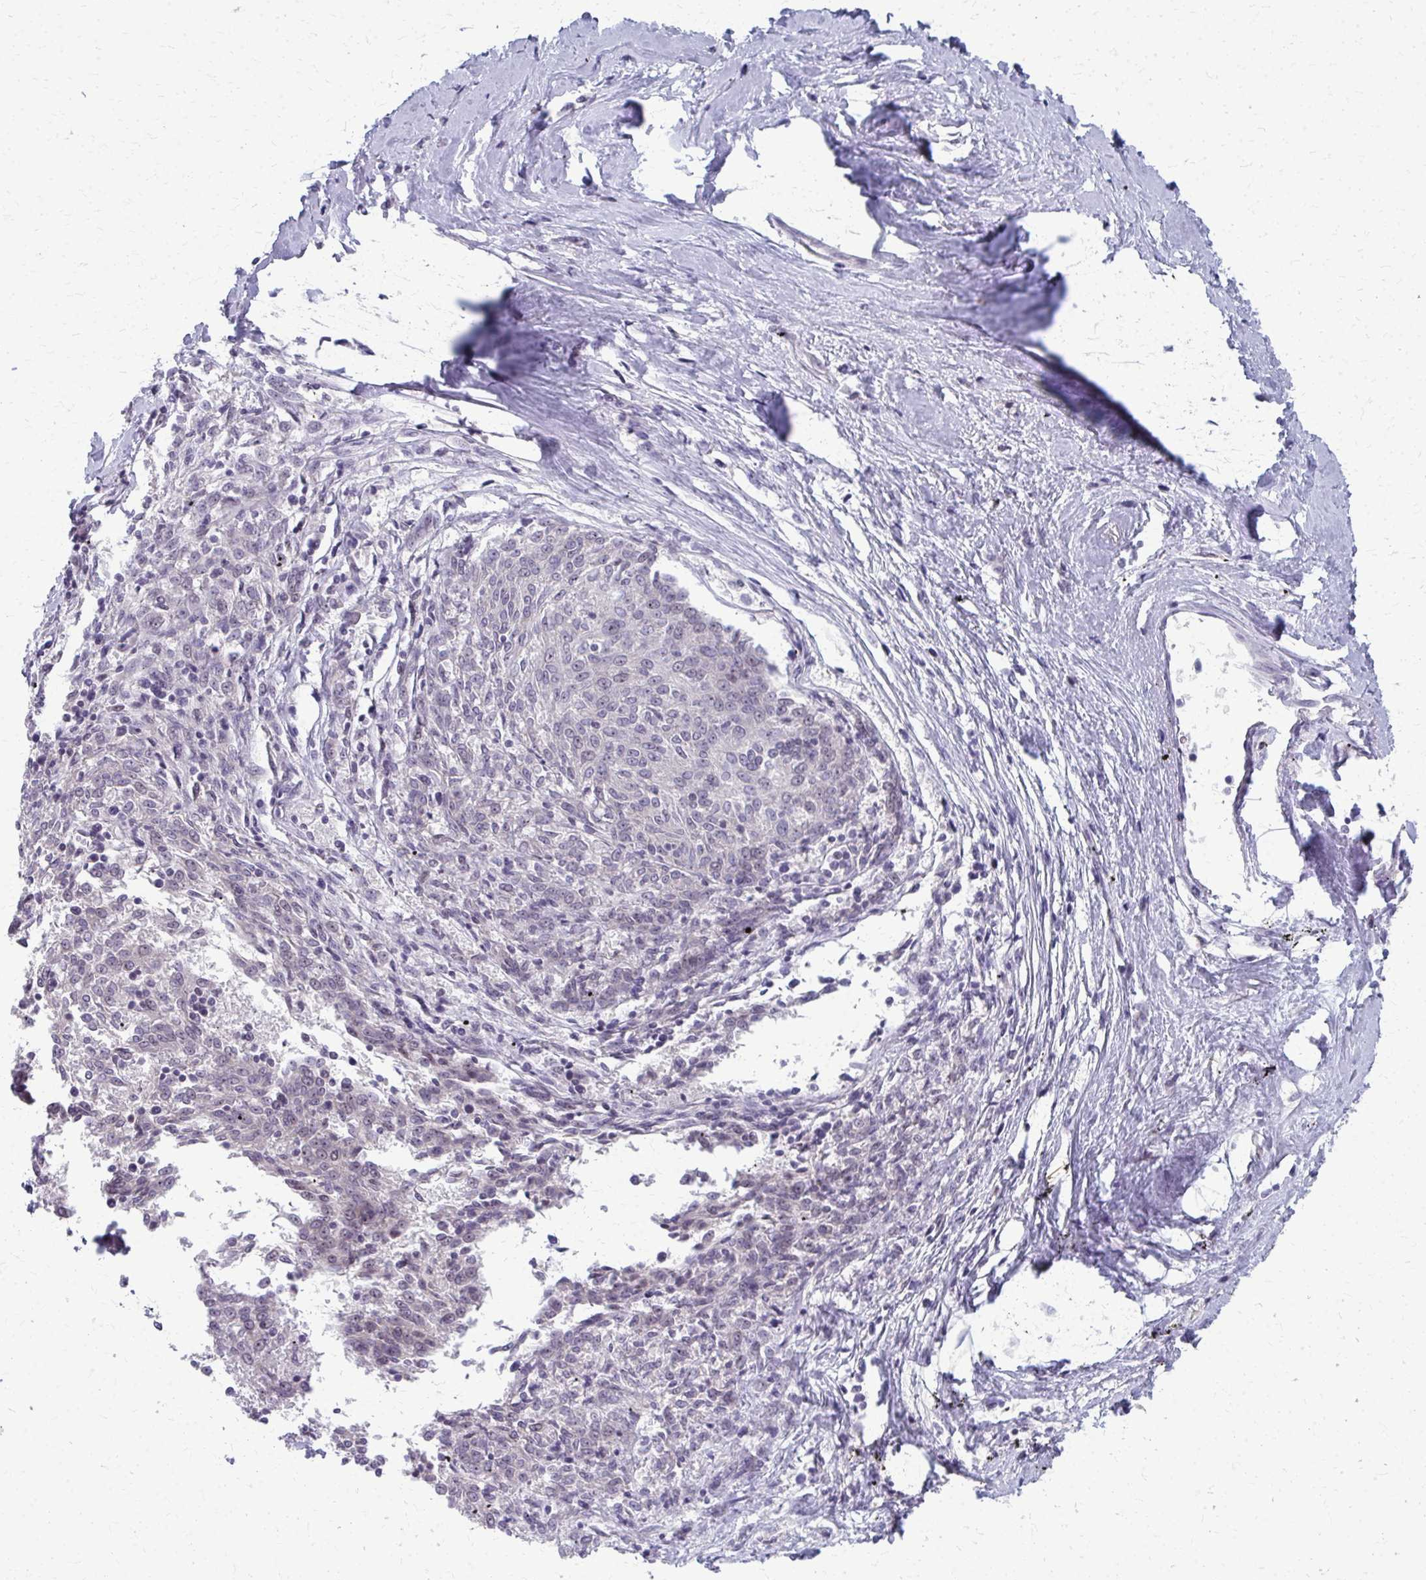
{"staining": {"intensity": "negative", "quantity": "none", "location": "none"}, "tissue": "melanoma", "cell_type": "Tumor cells", "image_type": "cancer", "snomed": [{"axis": "morphology", "description": "Malignant melanoma, NOS"}, {"axis": "topography", "description": "Skin"}], "caption": "This is a photomicrograph of IHC staining of malignant melanoma, which shows no expression in tumor cells.", "gene": "NUDT16", "patient": {"sex": "female", "age": 72}}